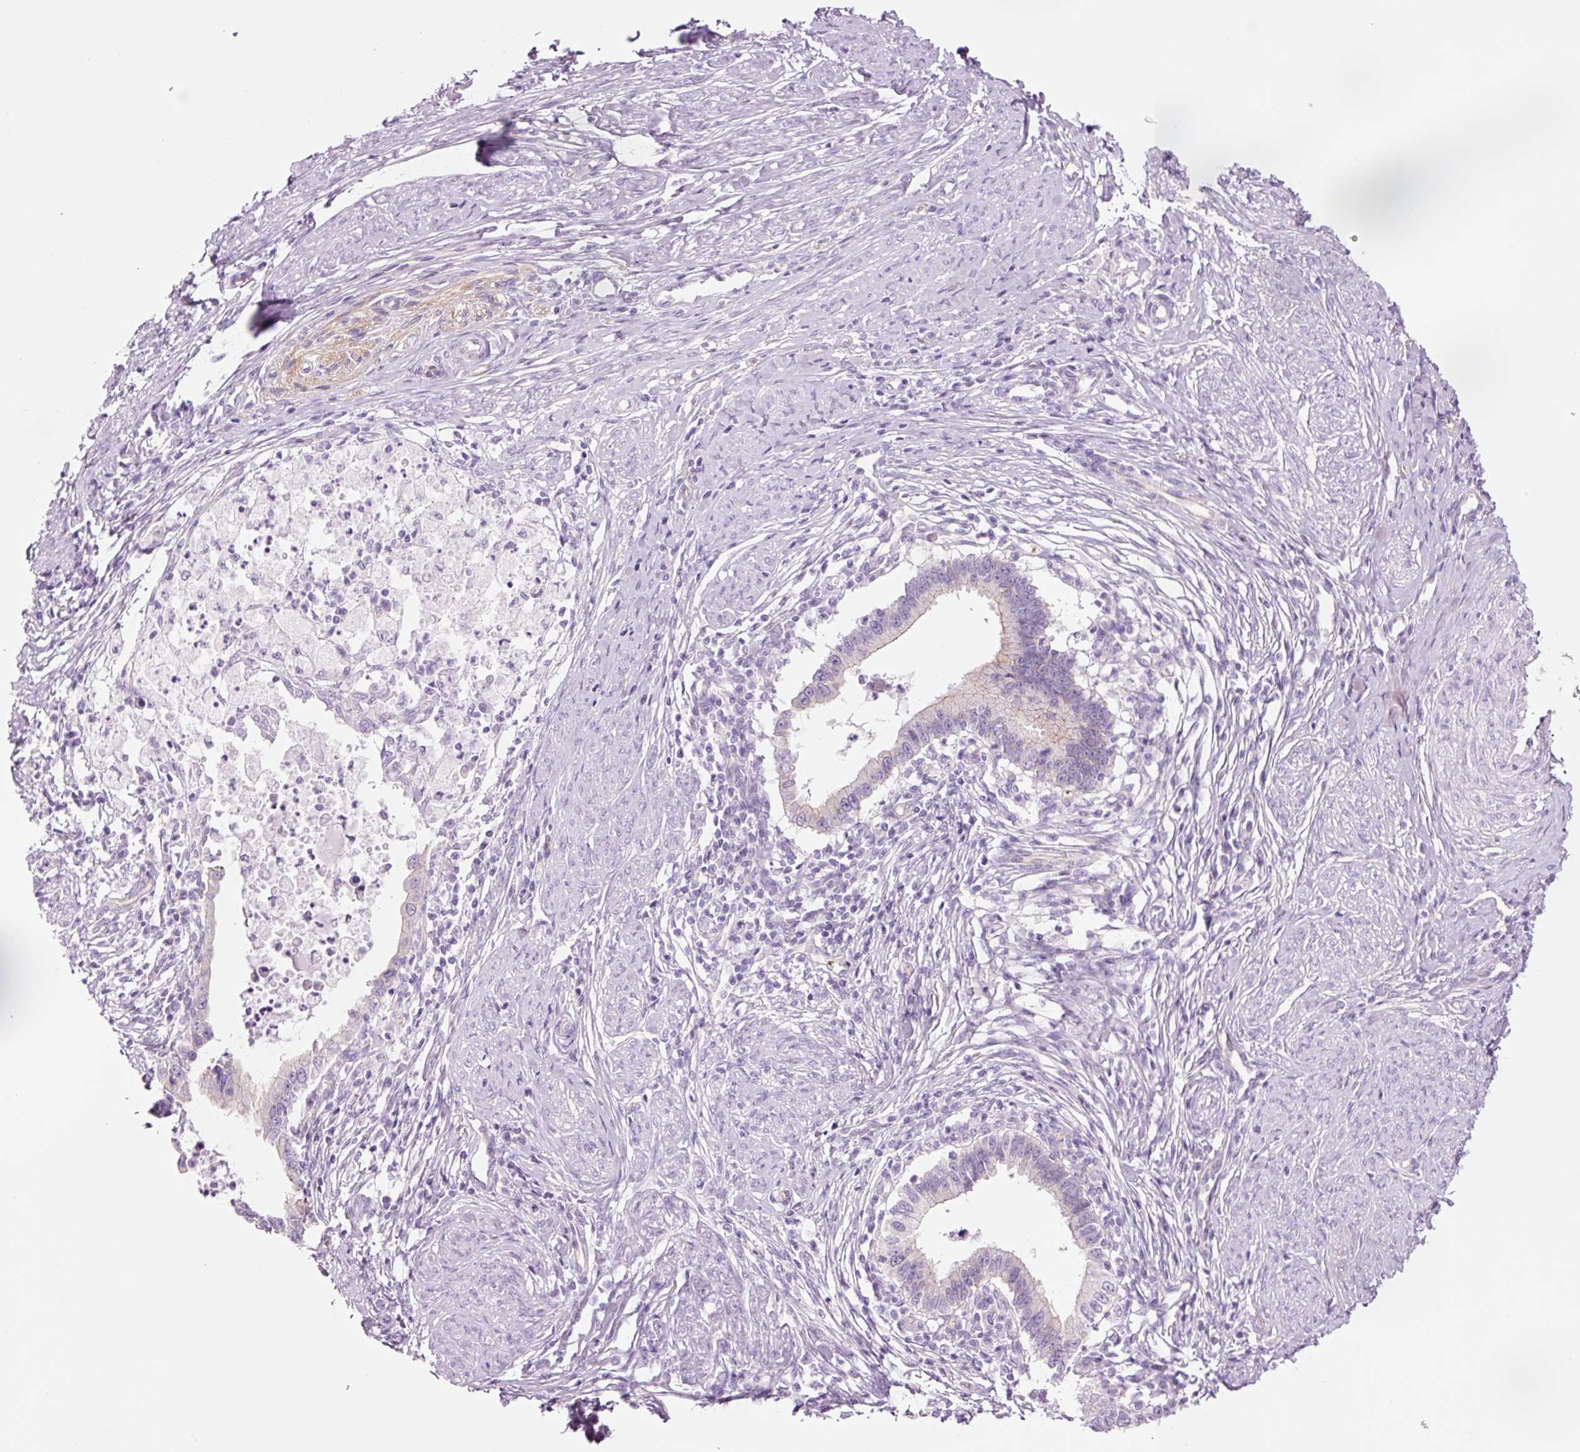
{"staining": {"intensity": "negative", "quantity": "none", "location": "none"}, "tissue": "cervical cancer", "cell_type": "Tumor cells", "image_type": "cancer", "snomed": [{"axis": "morphology", "description": "Adenocarcinoma, NOS"}, {"axis": "topography", "description": "Cervix"}], "caption": "DAB immunohistochemical staining of human cervical adenocarcinoma reveals no significant staining in tumor cells.", "gene": "HSPA4L", "patient": {"sex": "female", "age": 36}}